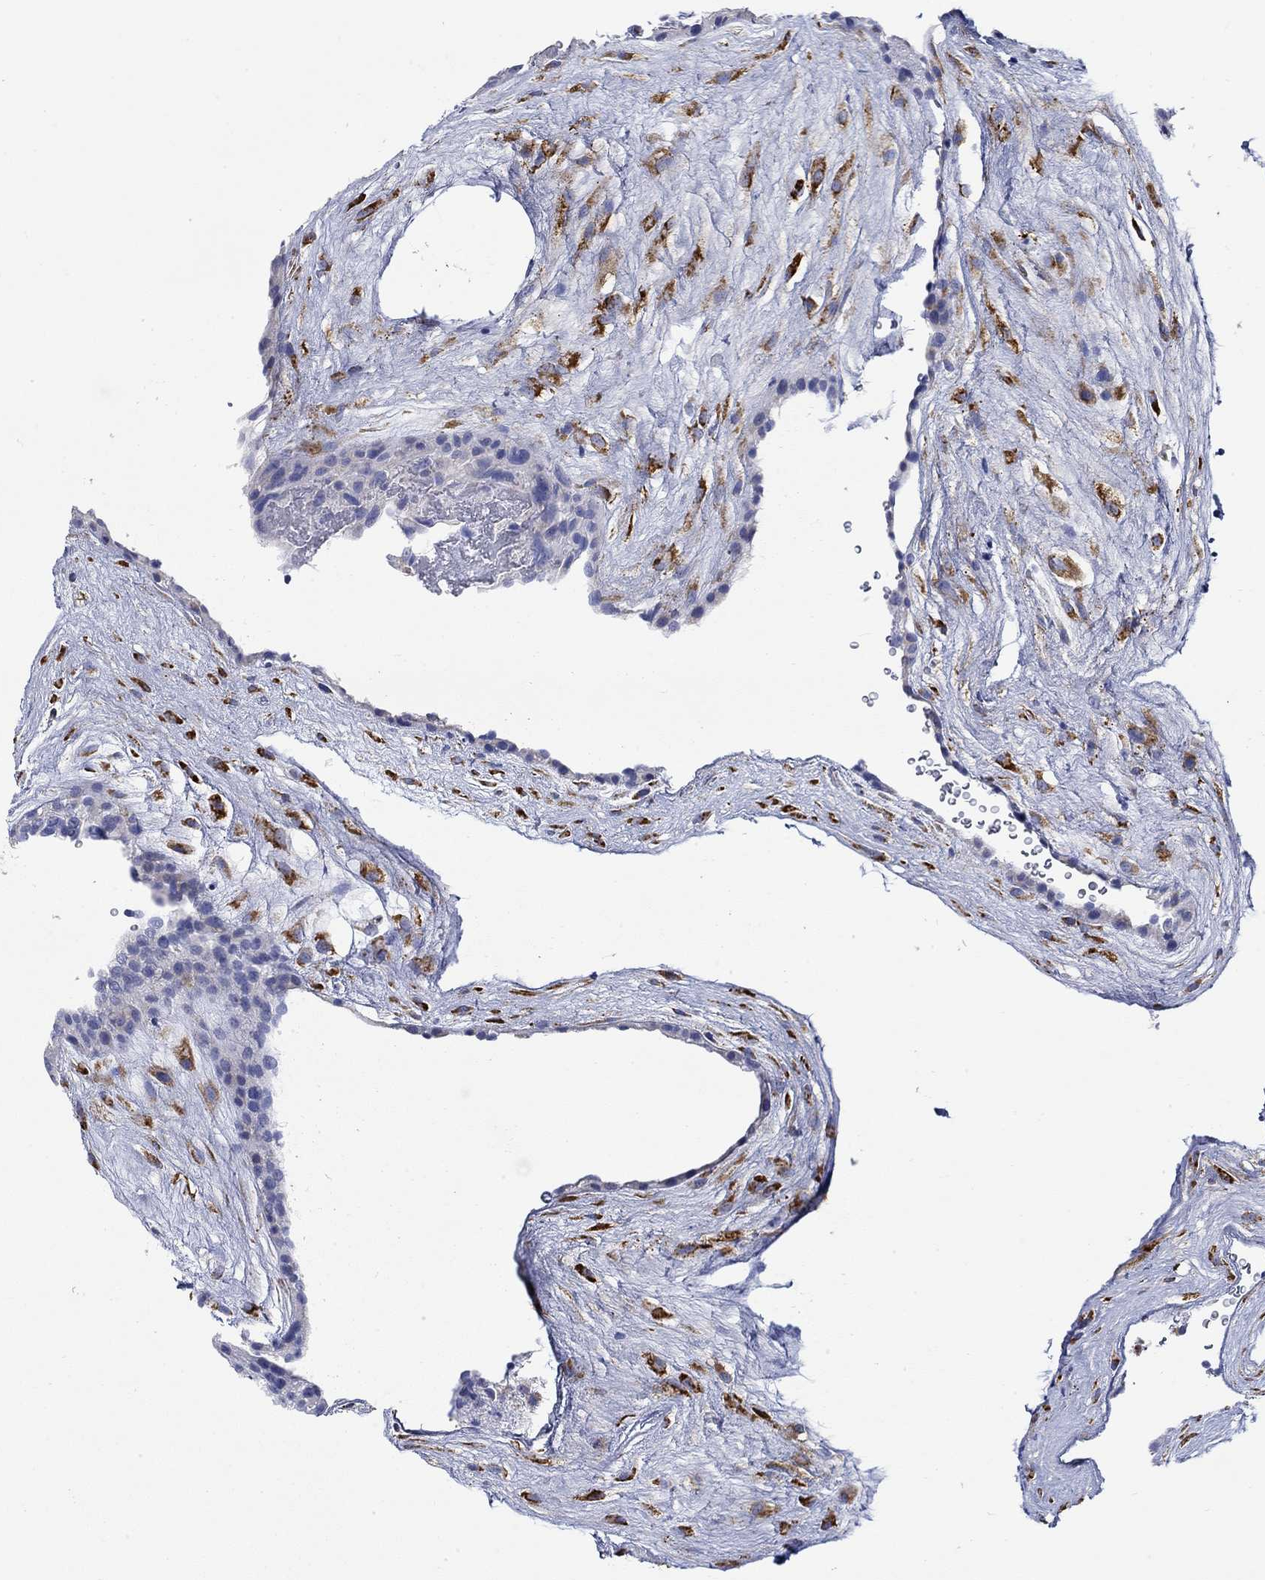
{"staining": {"intensity": "weak", "quantity": "<25%", "location": "cytoplasmic/membranous"}, "tissue": "placenta", "cell_type": "Decidual cells", "image_type": "normal", "snomed": [{"axis": "morphology", "description": "Normal tissue, NOS"}, {"axis": "topography", "description": "Placenta"}], "caption": "High magnification brightfield microscopy of benign placenta stained with DAB (3,3'-diaminobenzidine) (brown) and counterstained with hematoxylin (blue): decidual cells show no significant staining. (DAB immunohistochemistry (IHC), high magnification).", "gene": "P2RY6", "patient": {"sex": "female", "age": 19}}